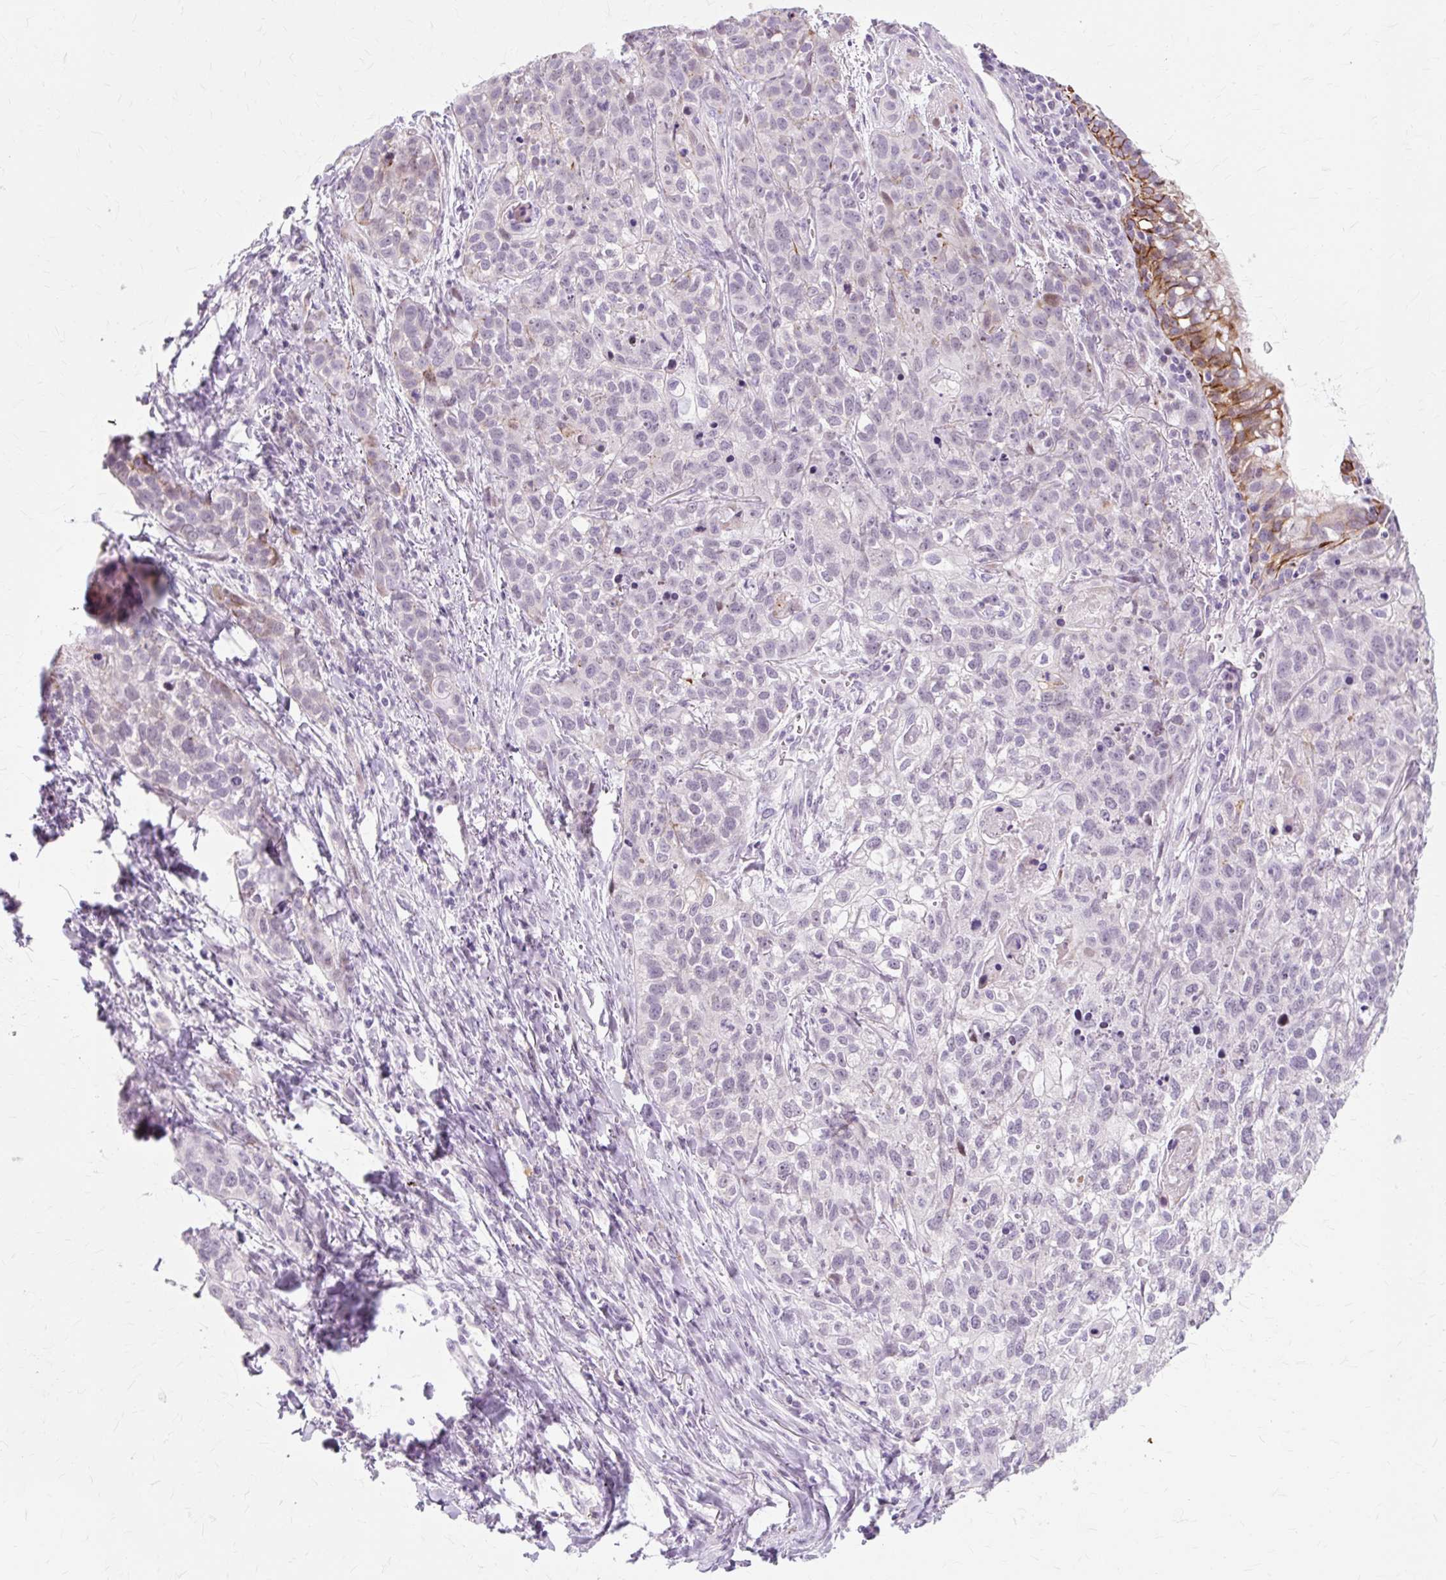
{"staining": {"intensity": "negative", "quantity": "none", "location": "none"}, "tissue": "lung cancer", "cell_type": "Tumor cells", "image_type": "cancer", "snomed": [{"axis": "morphology", "description": "Squamous cell carcinoma, NOS"}, {"axis": "topography", "description": "Lung"}], "caption": "Immunohistochemistry (IHC) of squamous cell carcinoma (lung) displays no staining in tumor cells.", "gene": "IRX2", "patient": {"sex": "male", "age": 74}}